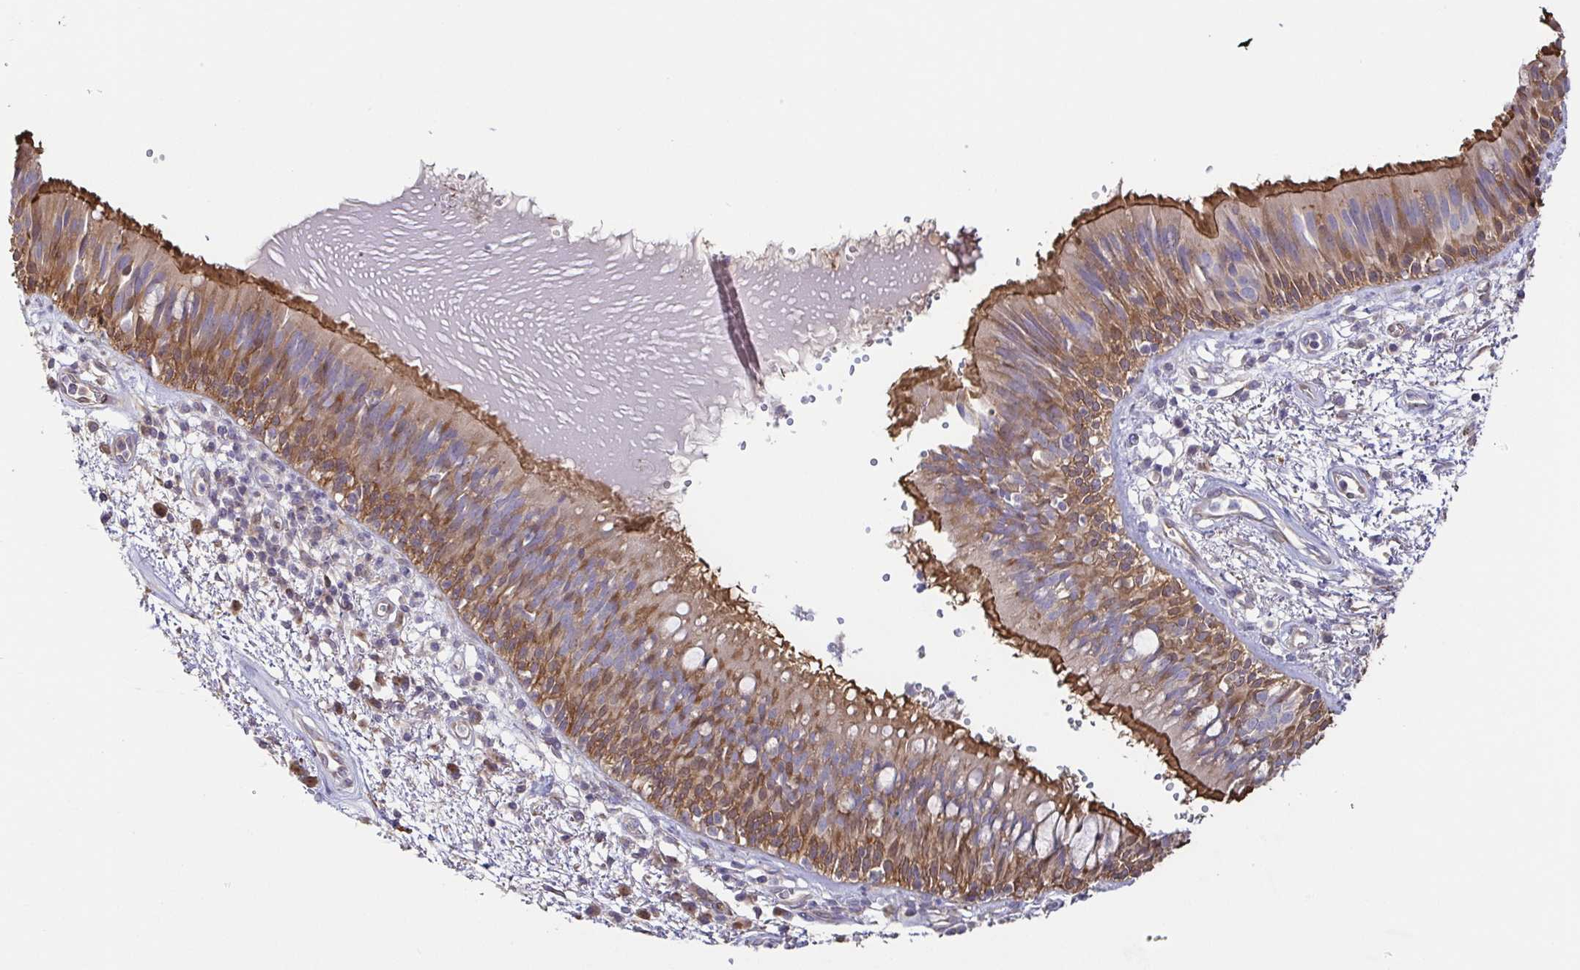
{"staining": {"intensity": "moderate", "quantity": ">75%", "location": "cytoplasmic/membranous"}, "tissue": "bronchus", "cell_type": "Respiratory epithelial cells", "image_type": "normal", "snomed": [{"axis": "morphology", "description": "Normal tissue, NOS"}, {"axis": "morphology", "description": "Squamous cell carcinoma, NOS"}, {"axis": "topography", "description": "Cartilage tissue"}, {"axis": "topography", "description": "Bronchus"}, {"axis": "topography", "description": "Lung"}], "caption": "High-magnification brightfield microscopy of normal bronchus stained with DAB (brown) and counterstained with hematoxylin (blue). respiratory epithelial cells exhibit moderate cytoplasmic/membranous staining is seen in approximately>75% of cells.", "gene": "EIF3D", "patient": {"sex": "male", "age": 66}}